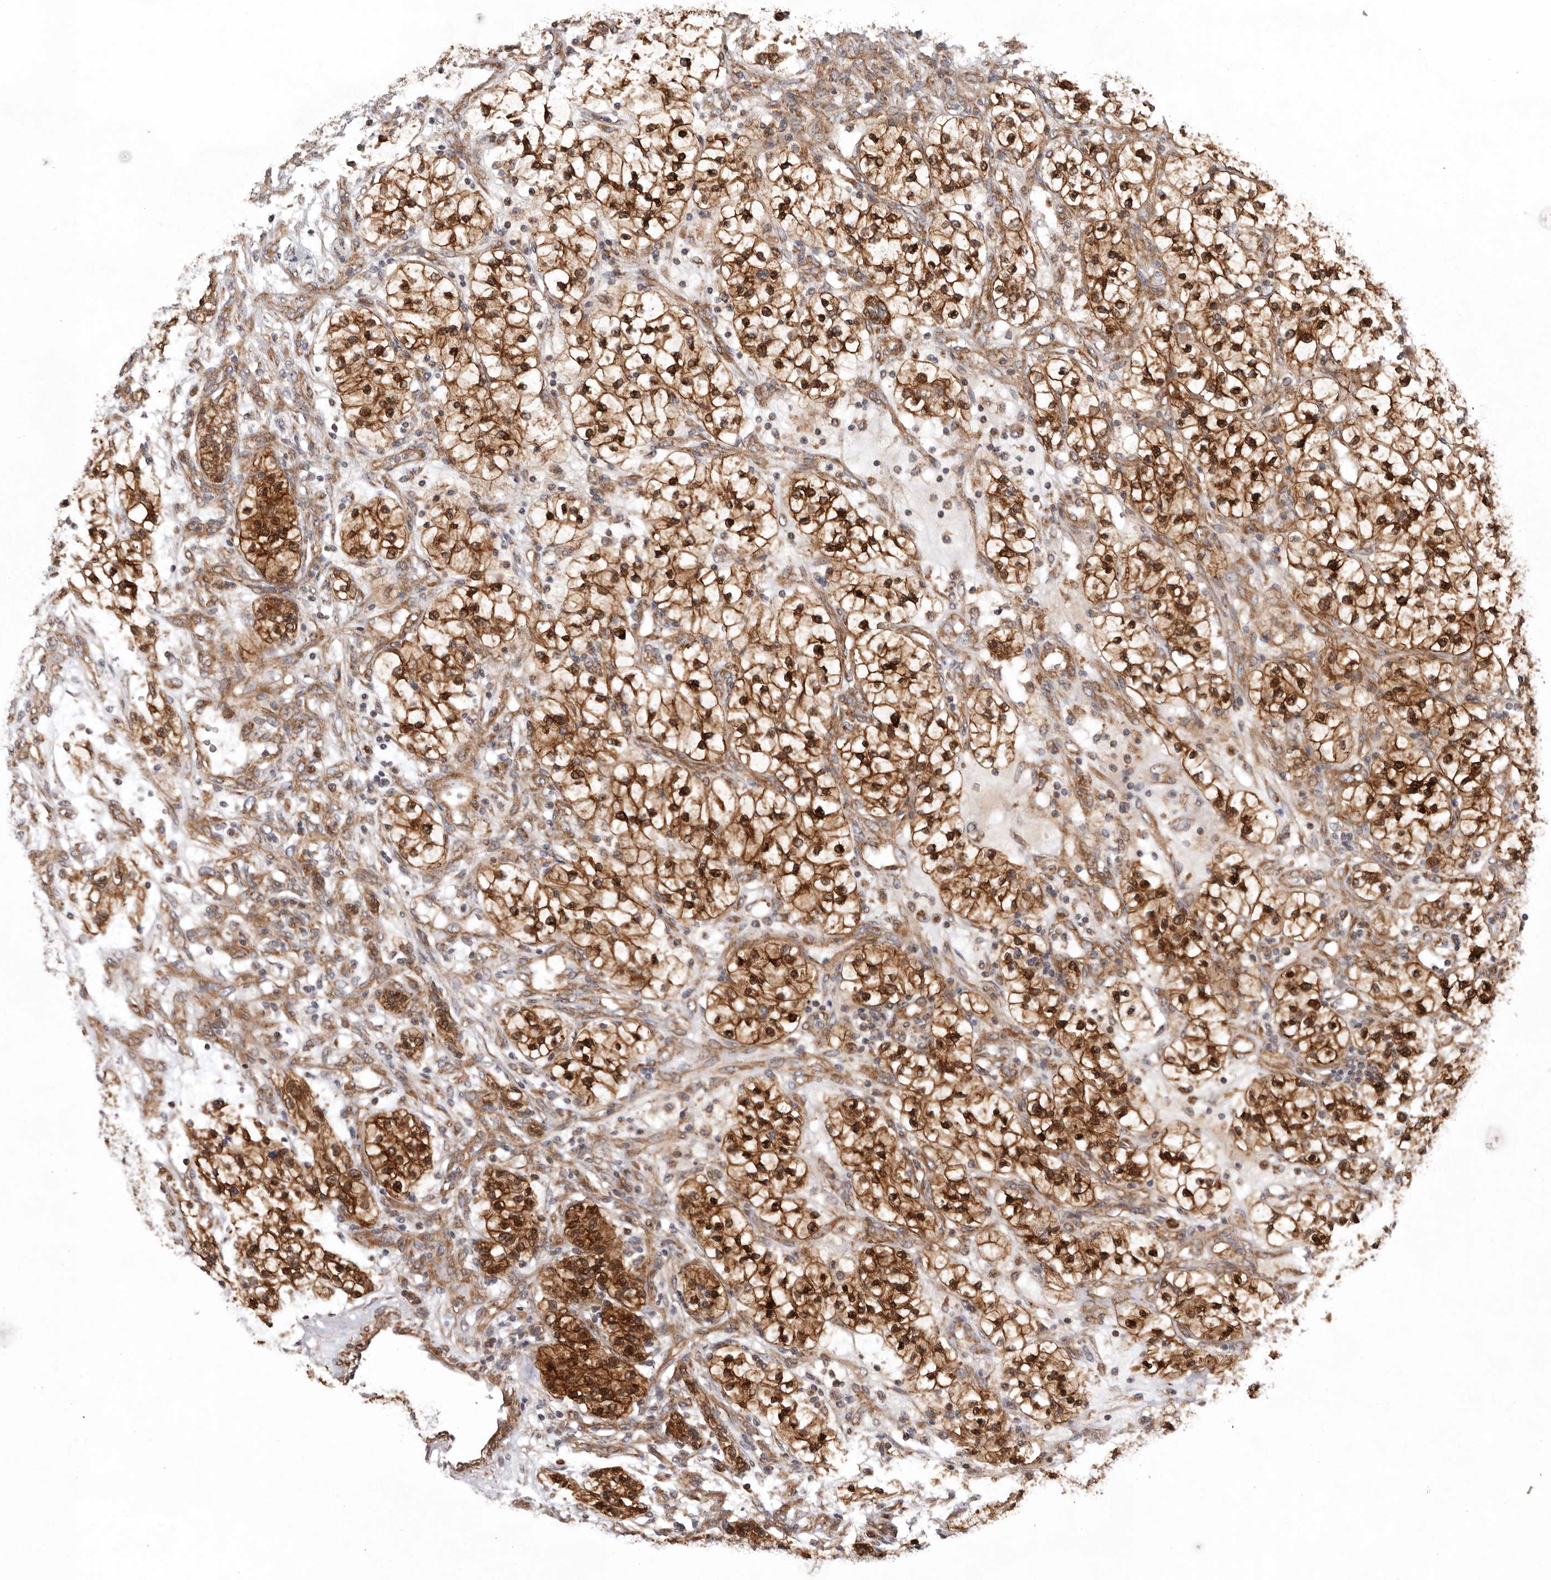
{"staining": {"intensity": "strong", "quantity": "25%-75%", "location": "cytoplasmic/membranous,nuclear"}, "tissue": "renal cancer", "cell_type": "Tumor cells", "image_type": "cancer", "snomed": [{"axis": "morphology", "description": "Adenocarcinoma, NOS"}, {"axis": "topography", "description": "Kidney"}], "caption": "Adenocarcinoma (renal) stained for a protein shows strong cytoplasmic/membranous and nuclear positivity in tumor cells. The protein of interest is shown in brown color, while the nuclei are stained blue.", "gene": "PROKR1", "patient": {"sex": "female", "age": 57}}